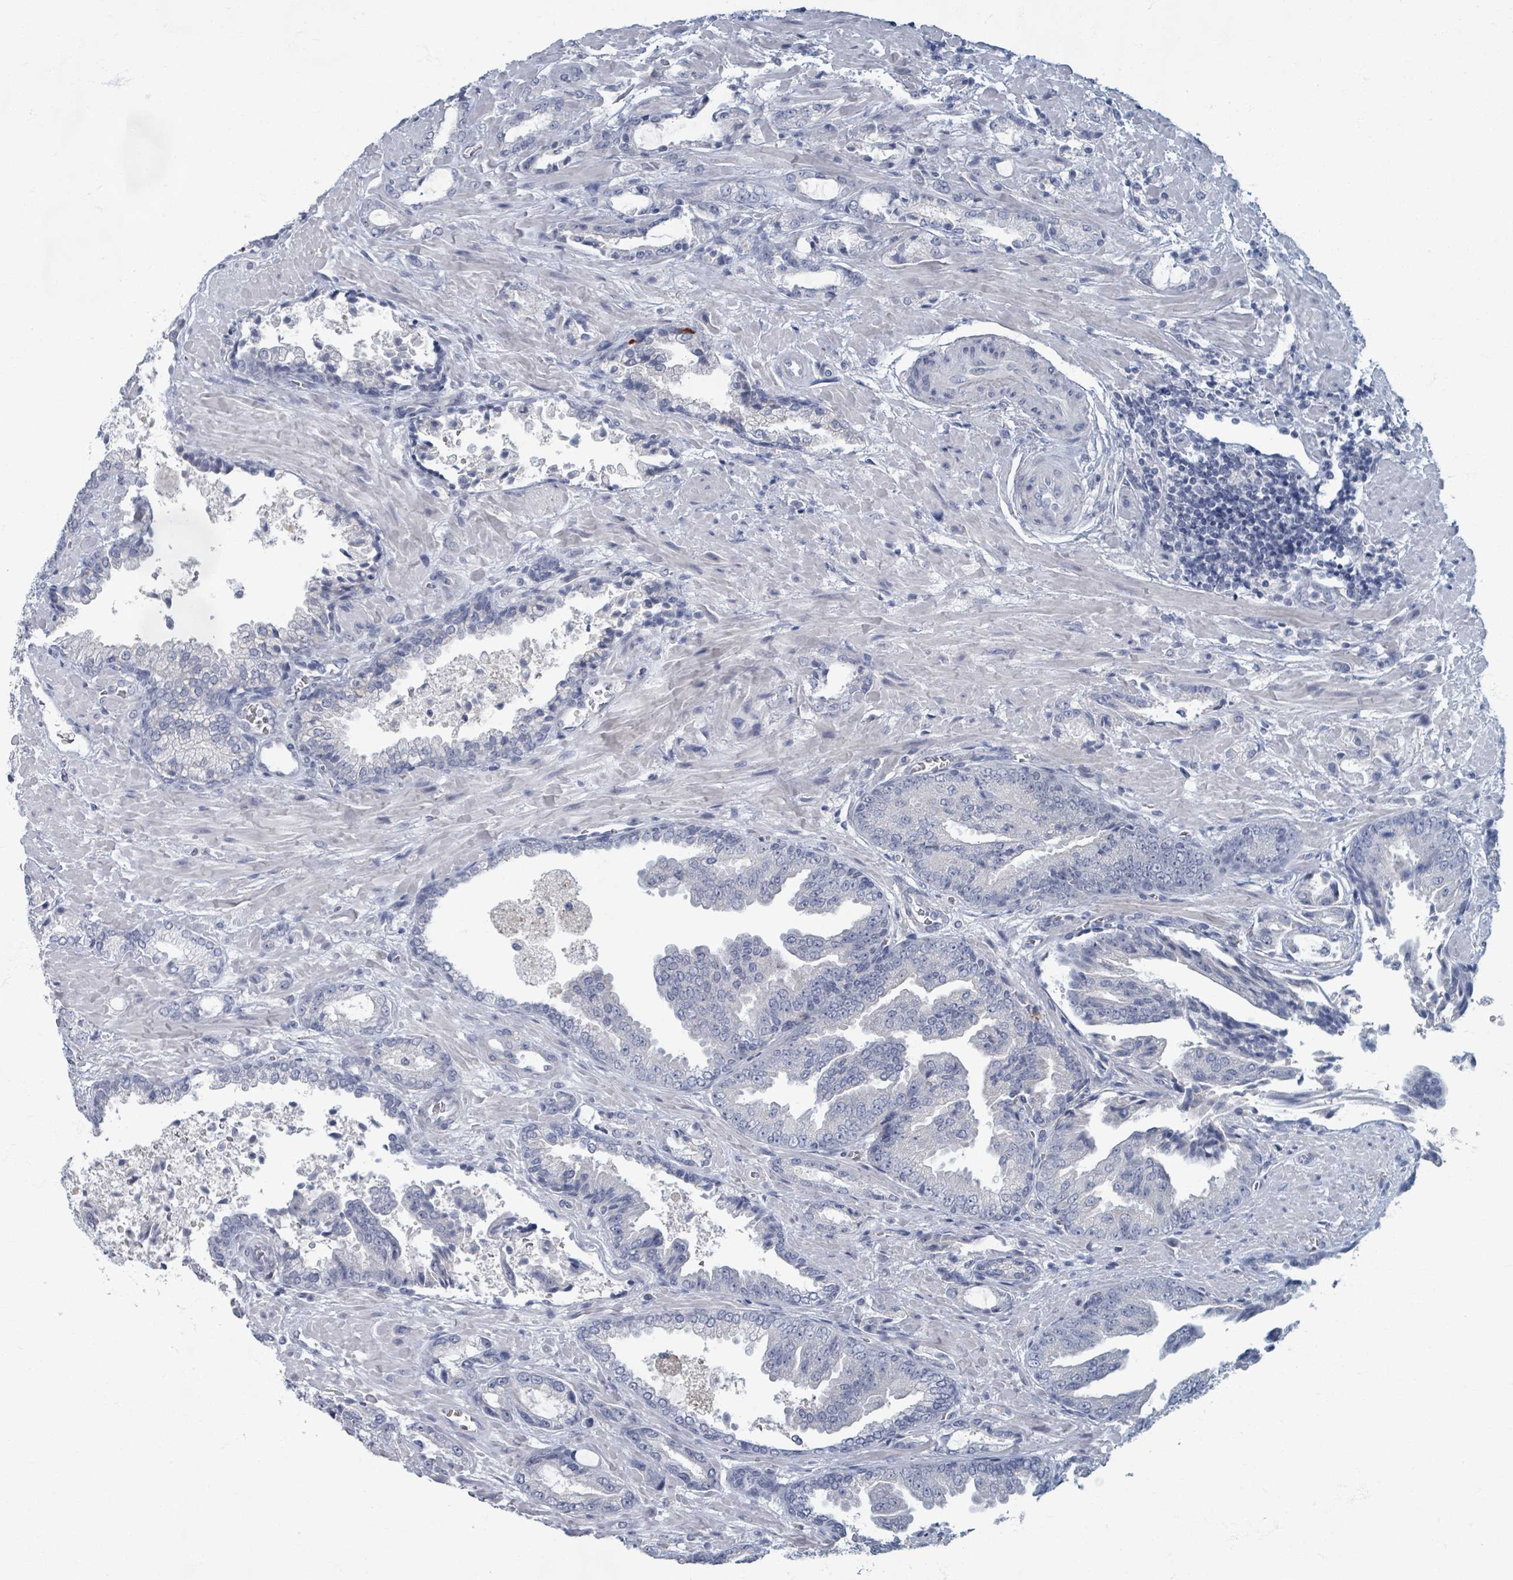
{"staining": {"intensity": "negative", "quantity": "none", "location": "none"}, "tissue": "prostate cancer", "cell_type": "Tumor cells", "image_type": "cancer", "snomed": [{"axis": "morphology", "description": "Adenocarcinoma, High grade"}, {"axis": "topography", "description": "Prostate"}], "caption": "Tumor cells are negative for protein expression in human high-grade adenocarcinoma (prostate). The staining was performed using DAB (3,3'-diaminobenzidine) to visualize the protein expression in brown, while the nuclei were stained in blue with hematoxylin (Magnification: 20x).", "gene": "WNT11", "patient": {"sex": "male", "age": 68}}